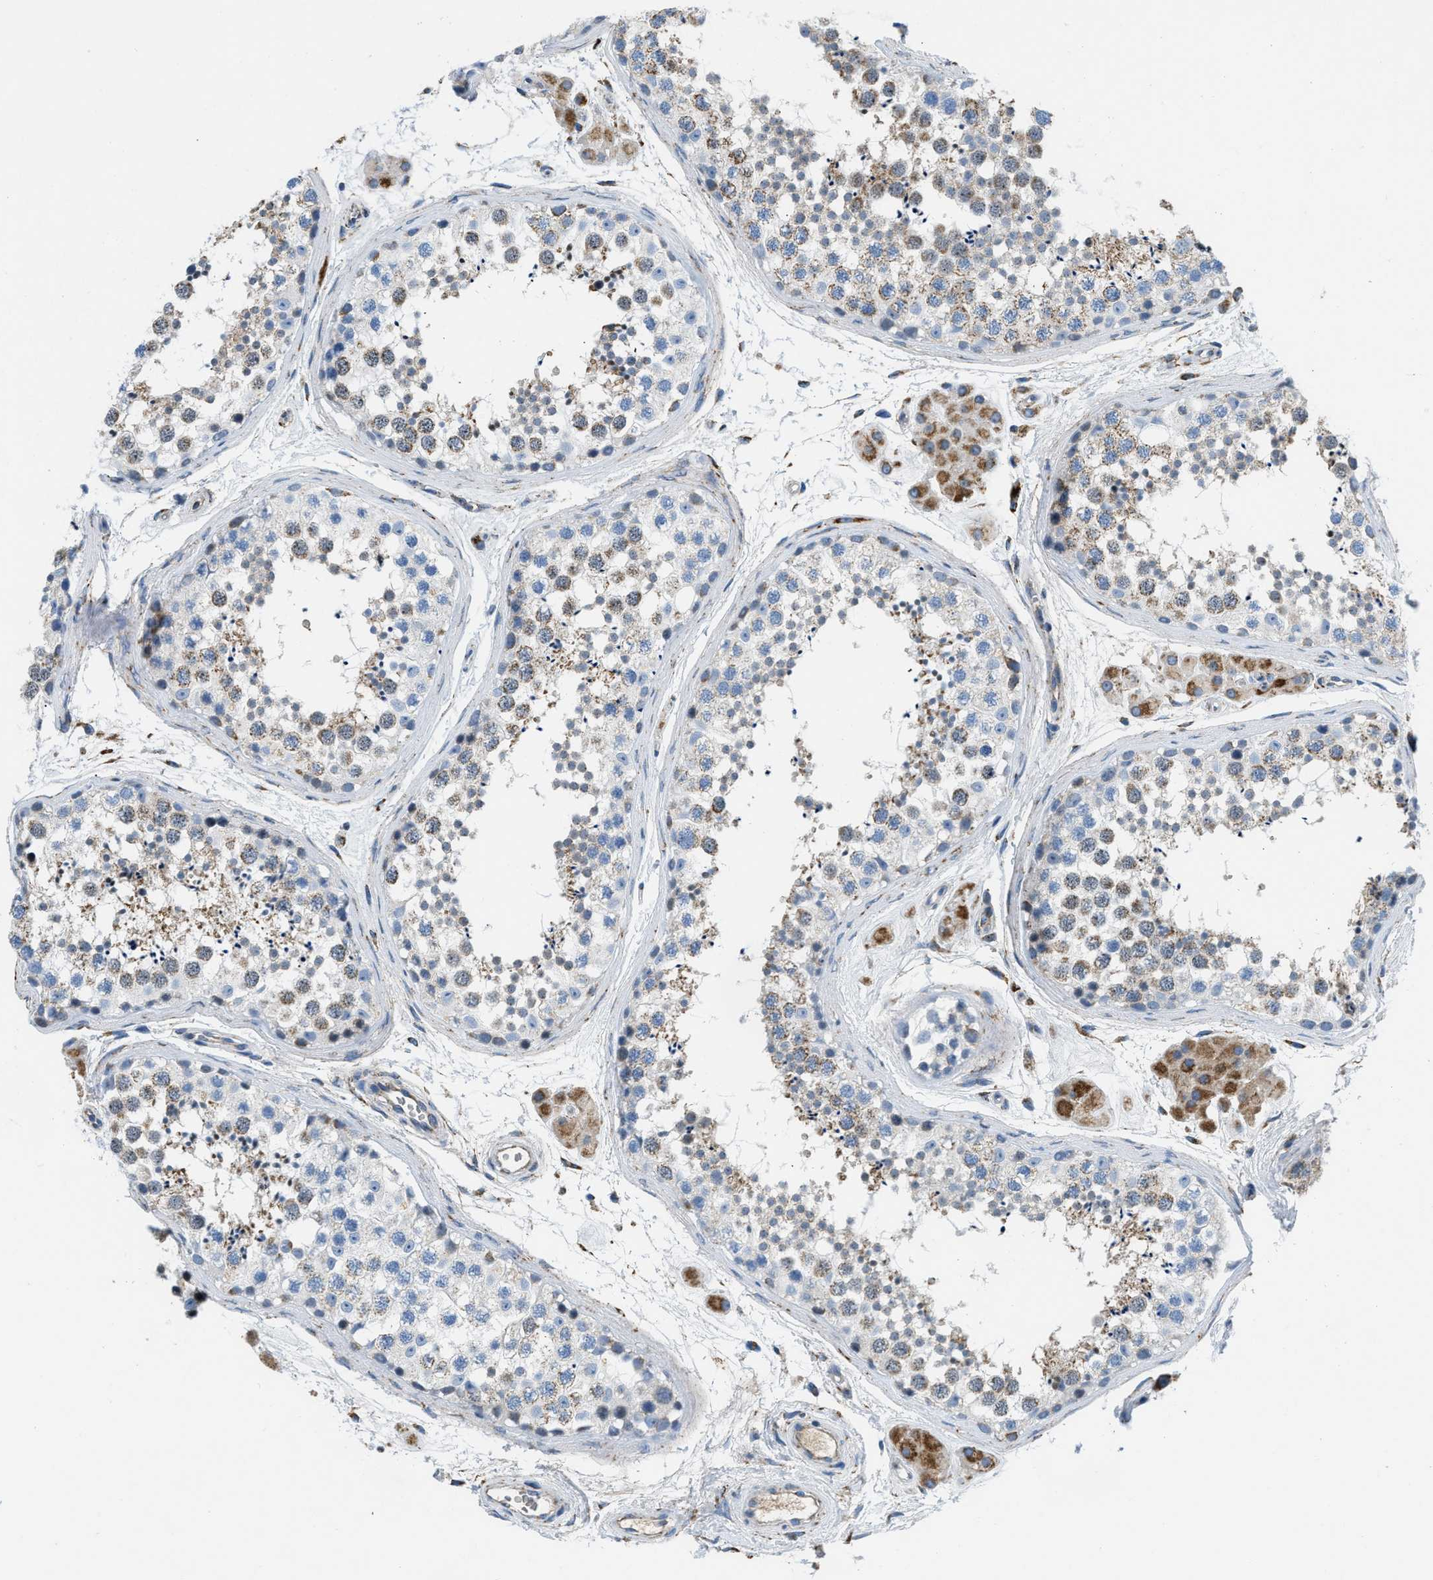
{"staining": {"intensity": "weak", "quantity": "25%-75%", "location": "cytoplasmic/membranous"}, "tissue": "testis", "cell_type": "Cells in seminiferous ducts", "image_type": "normal", "snomed": [{"axis": "morphology", "description": "Normal tissue, NOS"}, {"axis": "topography", "description": "Testis"}], "caption": "A high-resolution micrograph shows immunohistochemistry staining of normal testis, which displays weak cytoplasmic/membranous staining in about 25%-75% of cells in seminiferous ducts.", "gene": "ACADVL", "patient": {"sex": "male", "age": 56}}